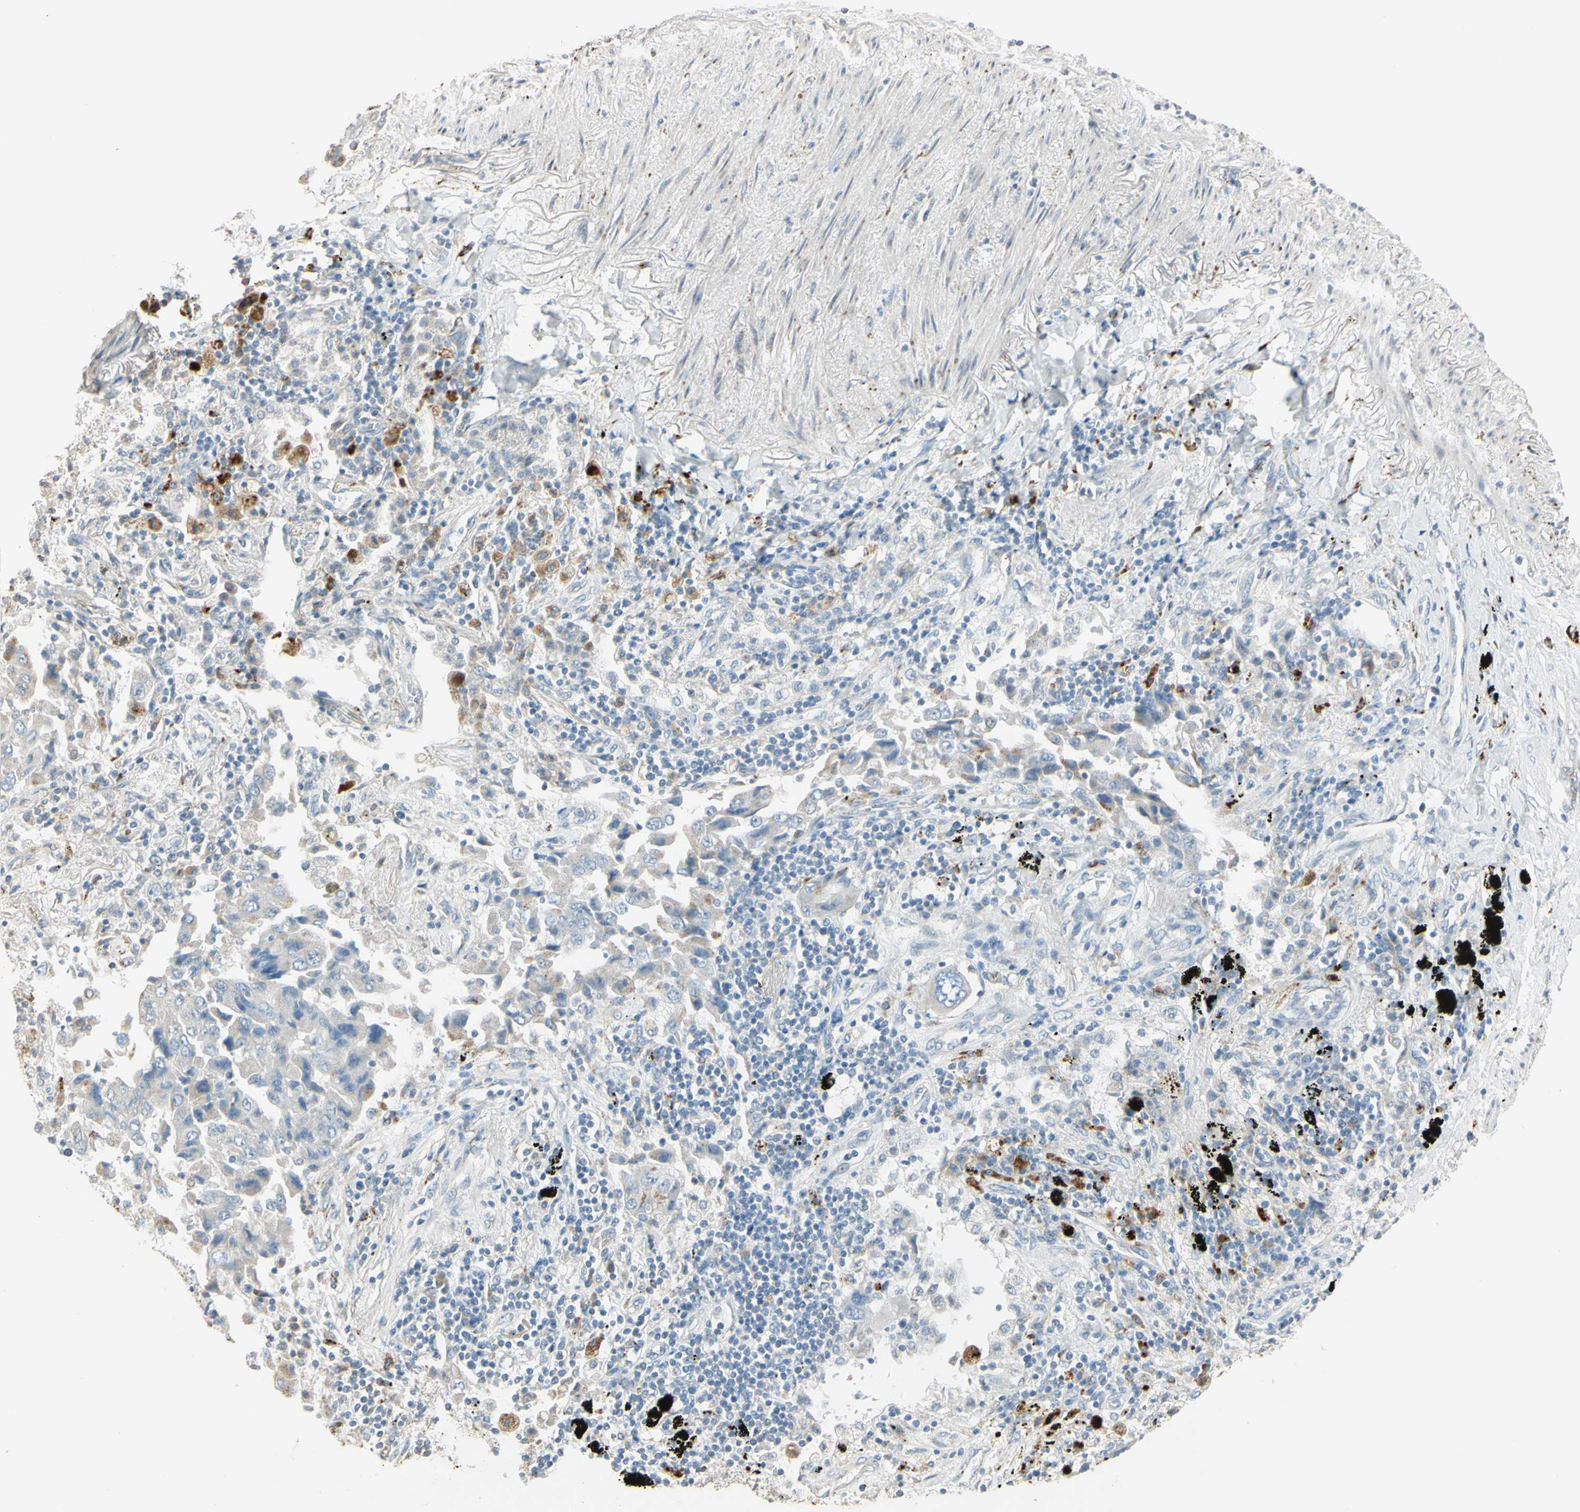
{"staining": {"intensity": "weak", "quantity": ">75%", "location": "cytoplasmic/membranous"}, "tissue": "lung cancer", "cell_type": "Tumor cells", "image_type": "cancer", "snomed": [{"axis": "morphology", "description": "Adenocarcinoma, NOS"}, {"axis": "topography", "description": "Lung"}], "caption": "Protein staining displays weak cytoplasmic/membranous staining in about >75% of tumor cells in adenocarcinoma (lung).", "gene": "ANGPTL1", "patient": {"sex": "female", "age": 65}}